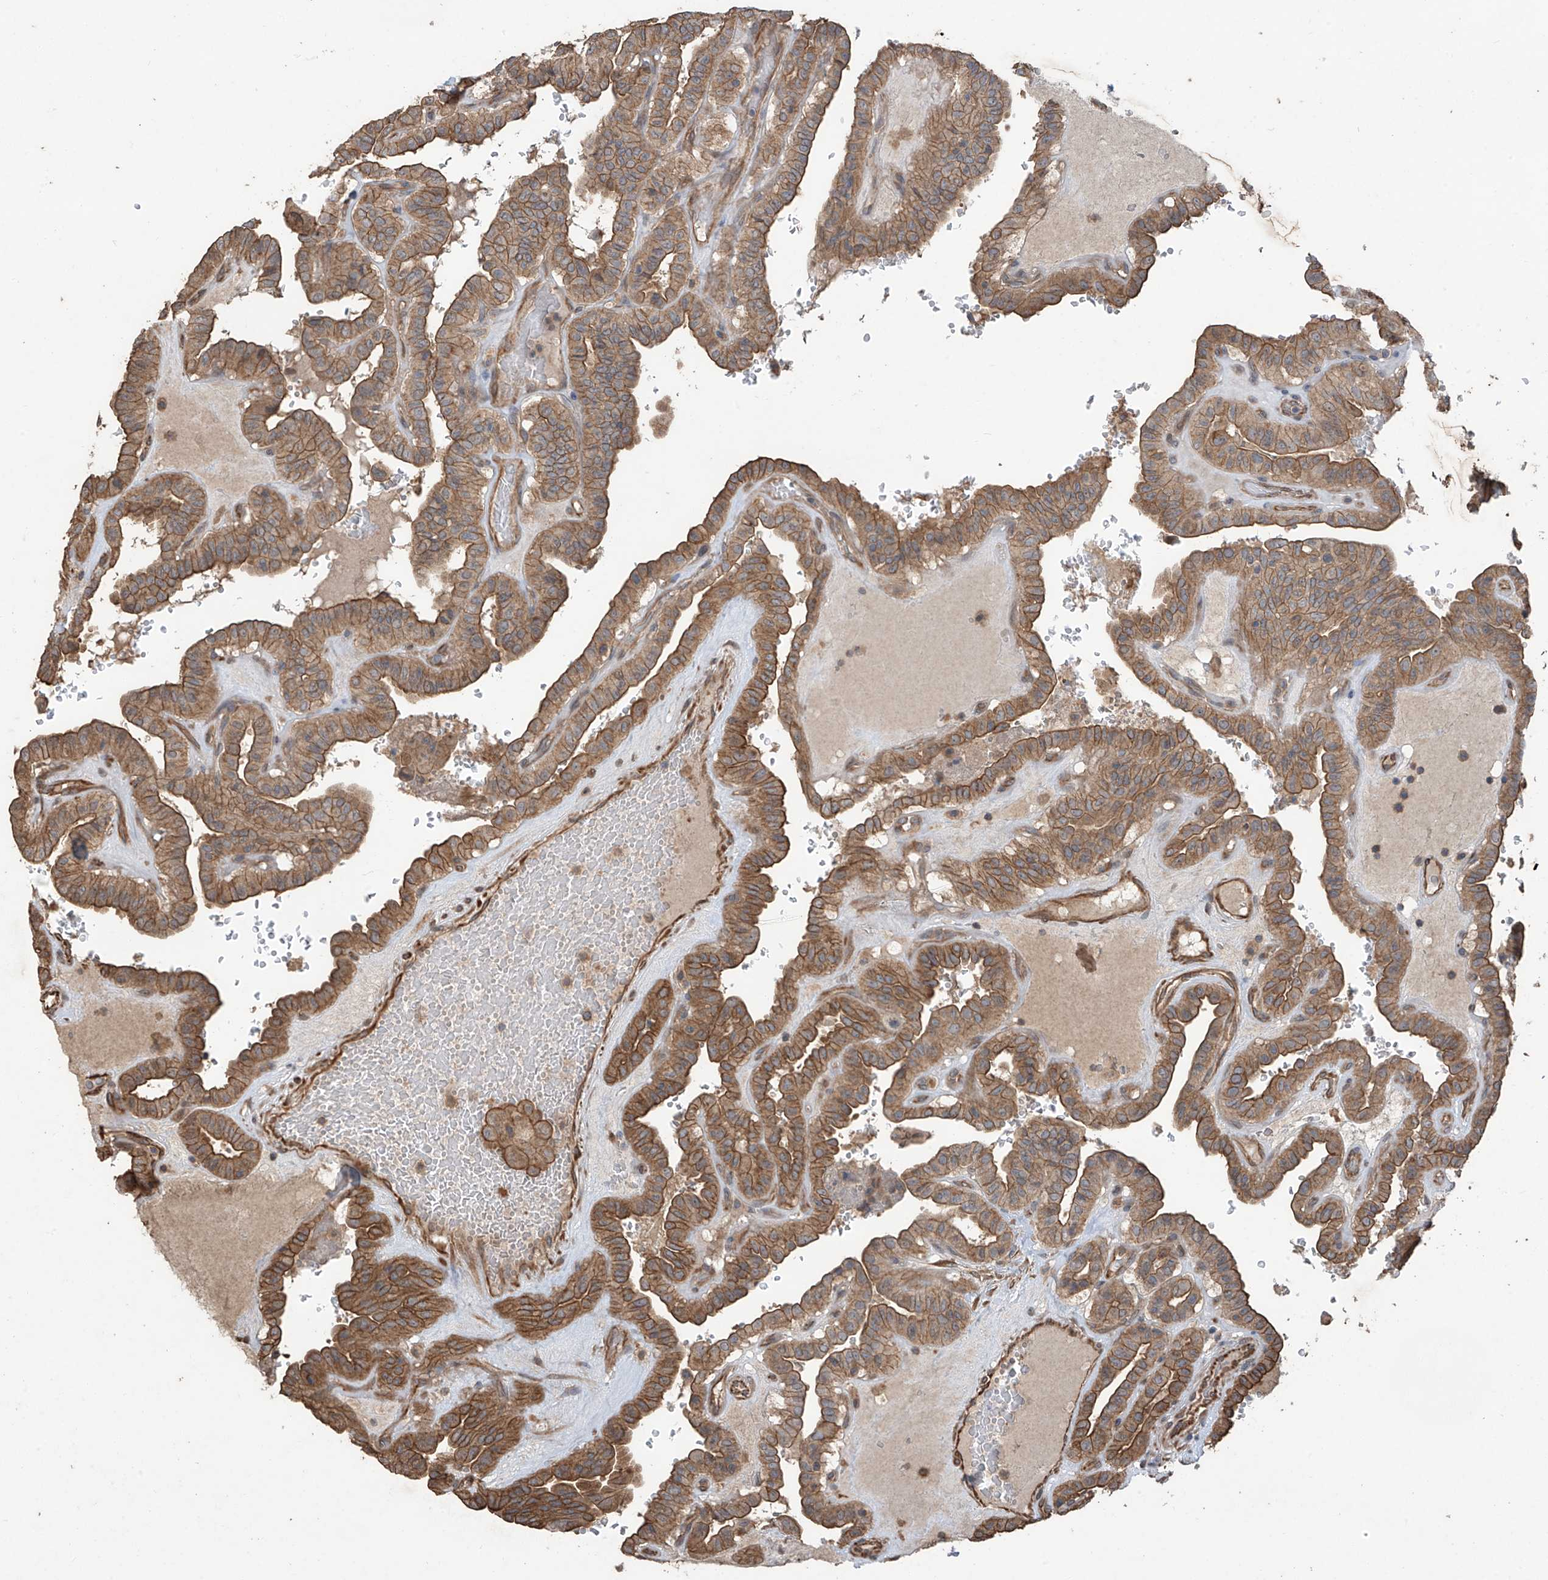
{"staining": {"intensity": "moderate", "quantity": ">75%", "location": "cytoplasmic/membranous"}, "tissue": "thyroid cancer", "cell_type": "Tumor cells", "image_type": "cancer", "snomed": [{"axis": "morphology", "description": "Papillary adenocarcinoma, NOS"}, {"axis": "topography", "description": "Thyroid gland"}], "caption": "Brown immunohistochemical staining in human thyroid cancer shows moderate cytoplasmic/membranous positivity in about >75% of tumor cells.", "gene": "AGBL5", "patient": {"sex": "male", "age": 77}}